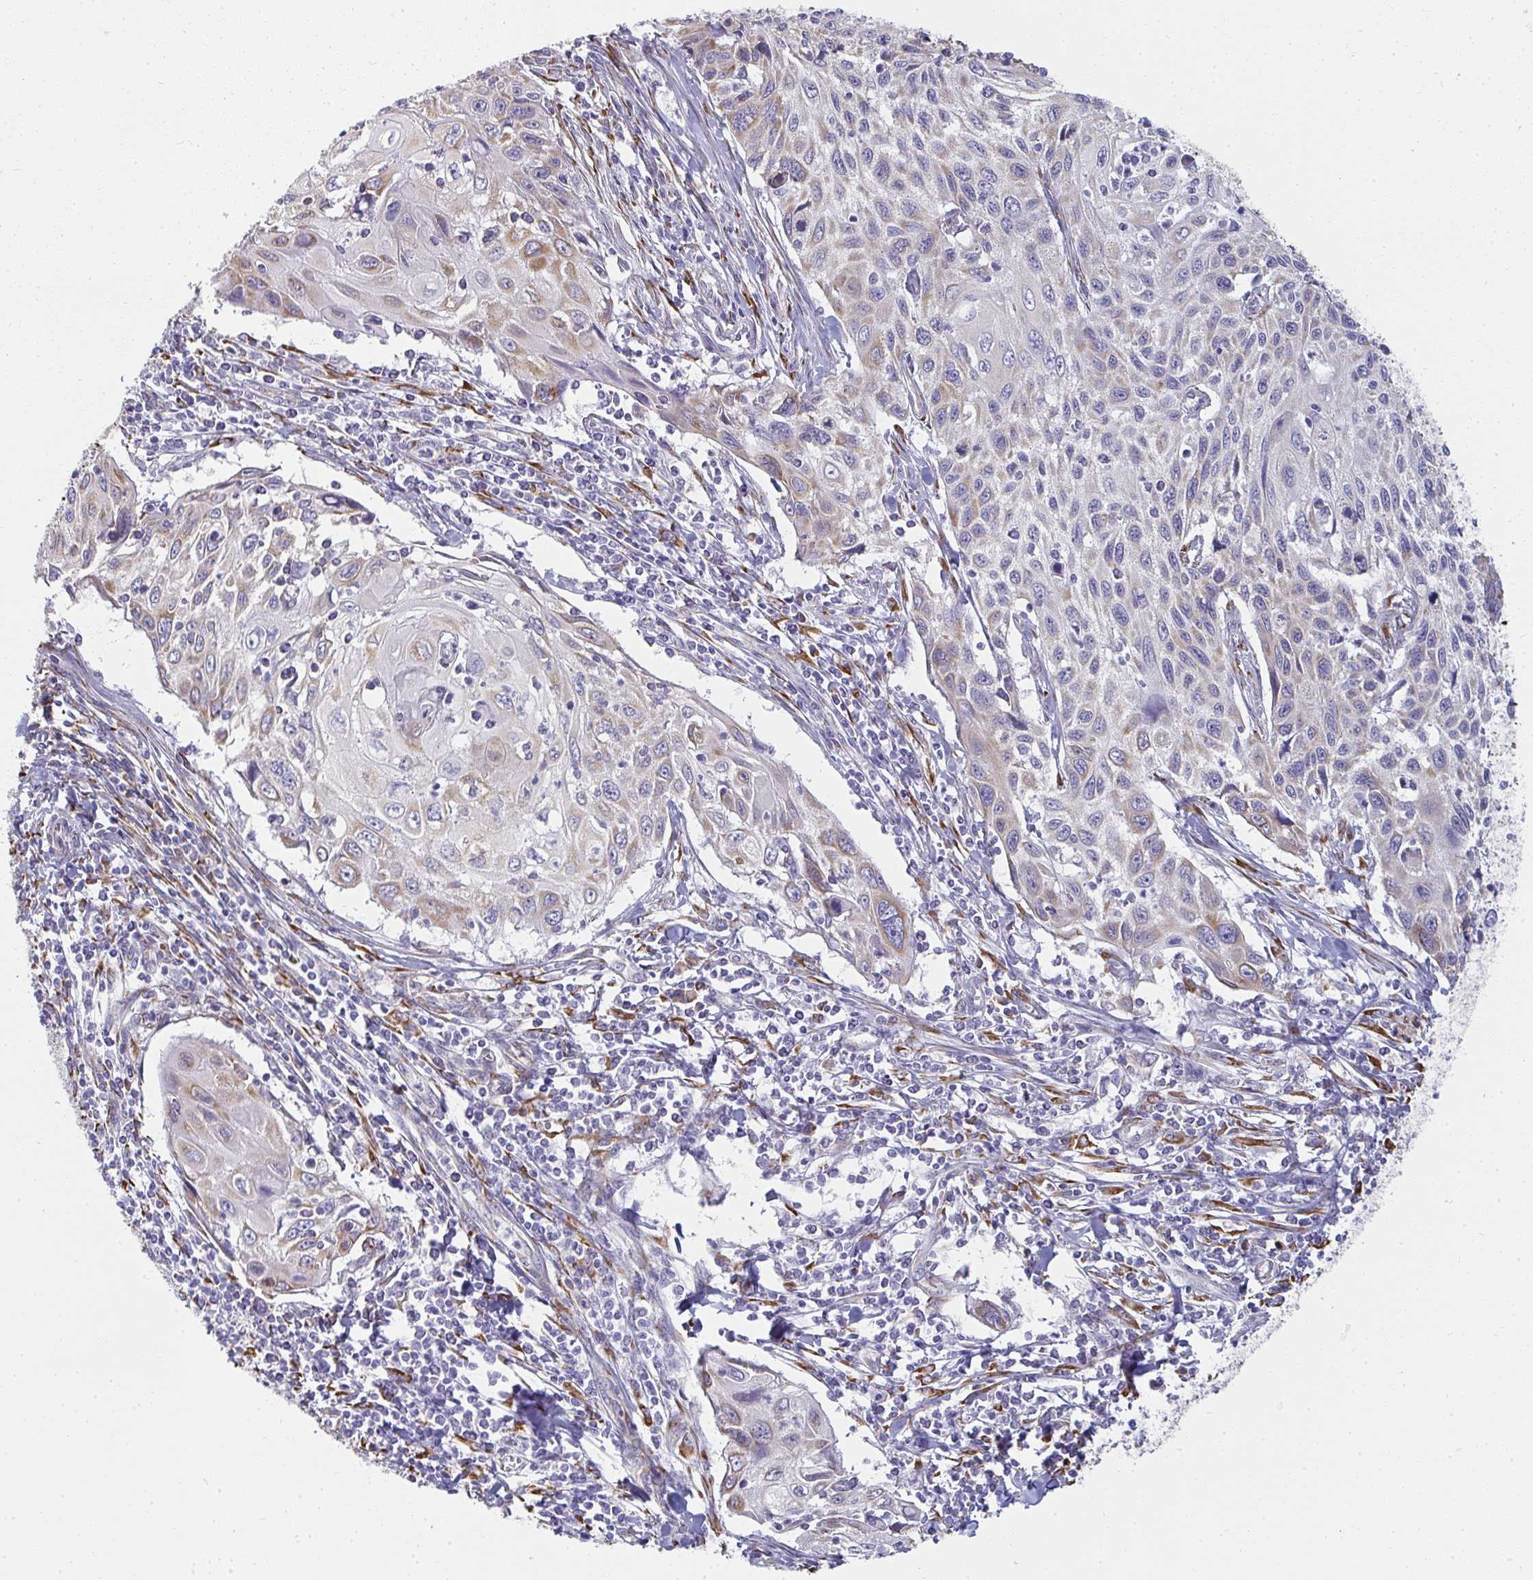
{"staining": {"intensity": "weak", "quantity": "25%-75%", "location": "cytoplasmic/membranous"}, "tissue": "cervical cancer", "cell_type": "Tumor cells", "image_type": "cancer", "snomed": [{"axis": "morphology", "description": "Squamous cell carcinoma, NOS"}, {"axis": "topography", "description": "Cervix"}], "caption": "Tumor cells display low levels of weak cytoplasmic/membranous positivity in approximately 25%-75% of cells in human cervical squamous cell carcinoma. (brown staining indicates protein expression, while blue staining denotes nuclei).", "gene": "SHROOM1", "patient": {"sex": "female", "age": 70}}